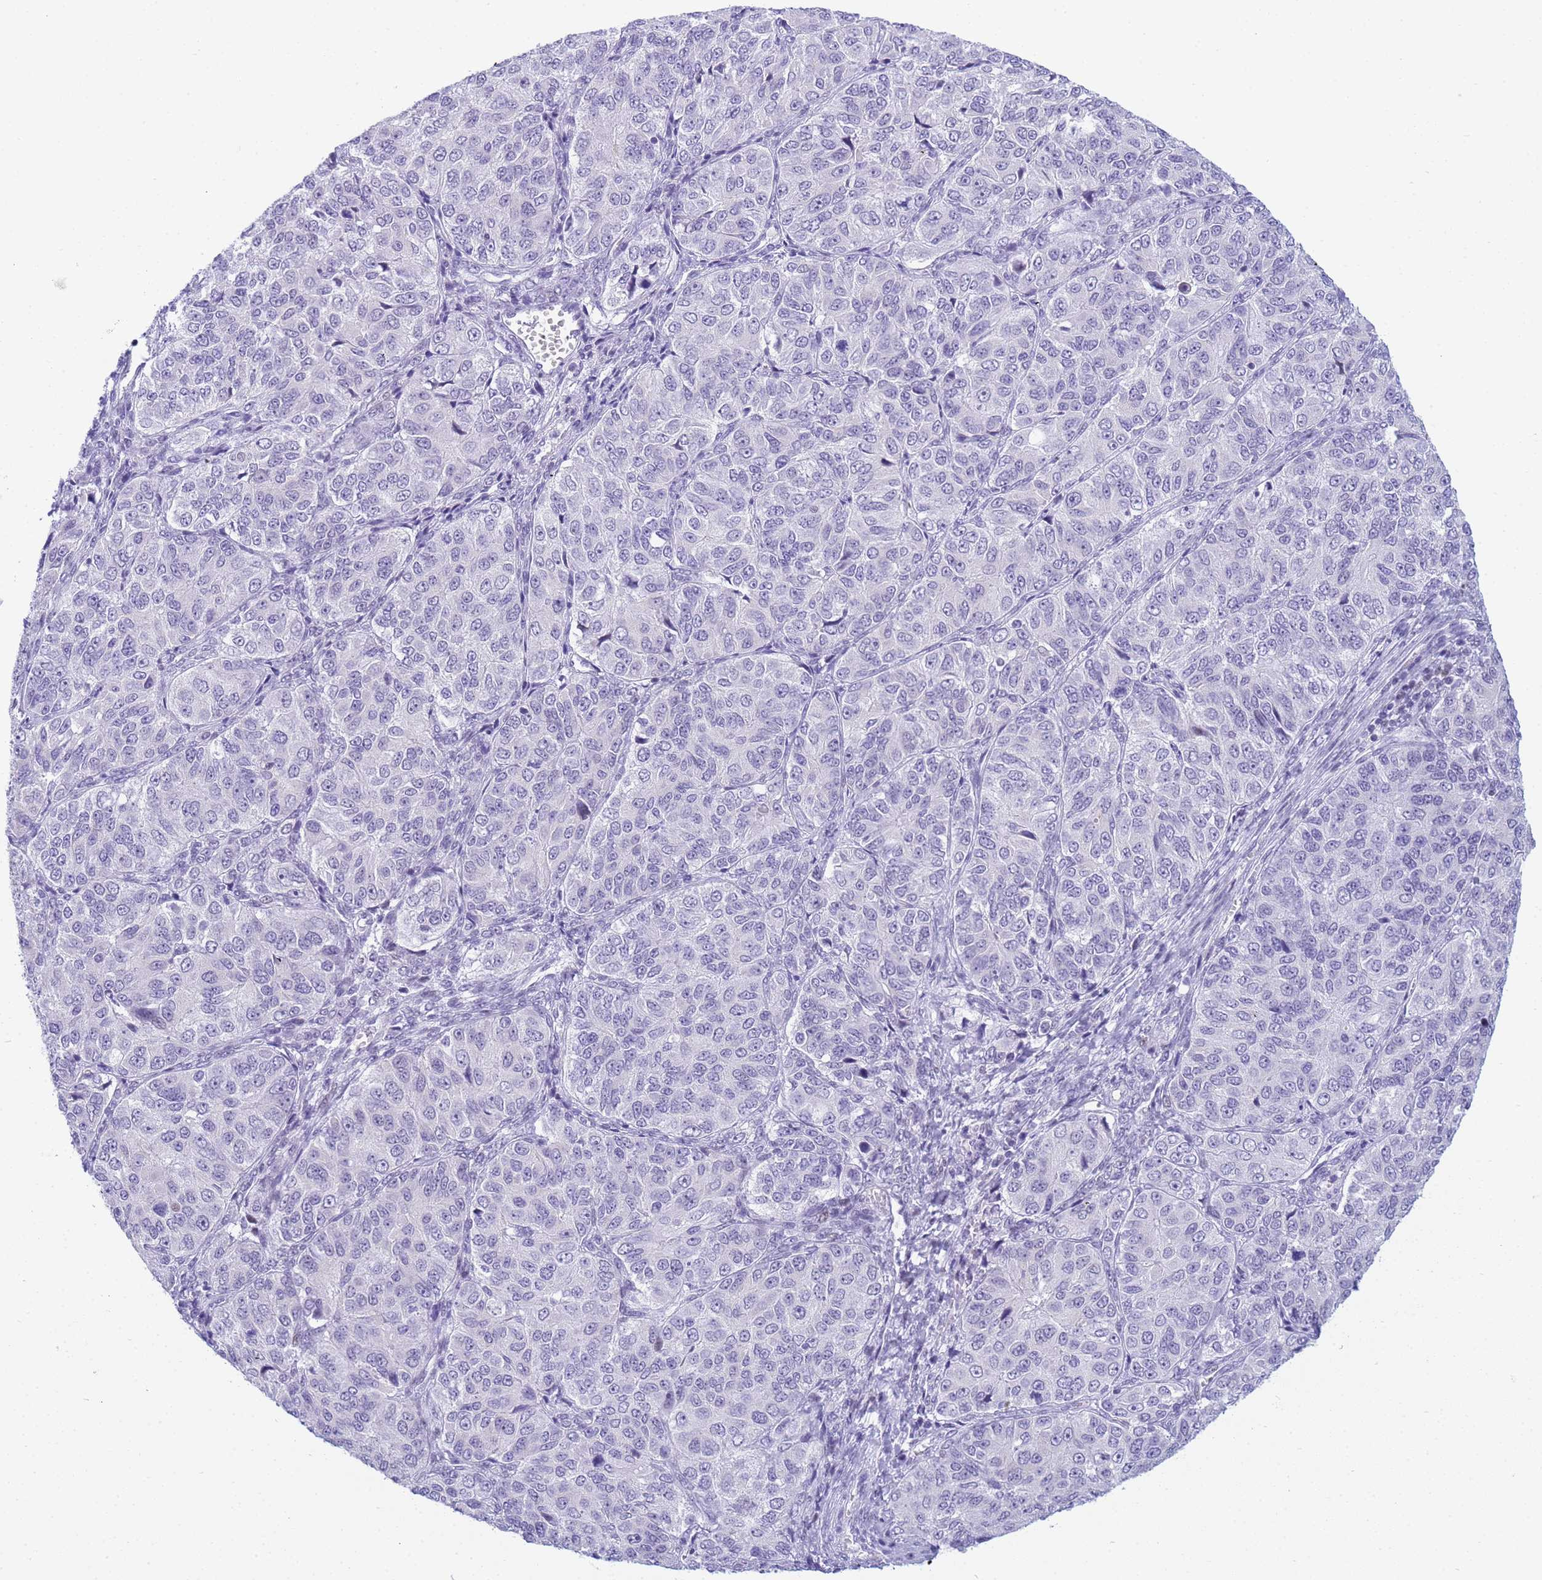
{"staining": {"intensity": "negative", "quantity": "none", "location": "none"}, "tissue": "ovarian cancer", "cell_type": "Tumor cells", "image_type": "cancer", "snomed": [{"axis": "morphology", "description": "Carcinoma, endometroid"}, {"axis": "topography", "description": "Ovary"}], "caption": "IHC of endometroid carcinoma (ovarian) exhibits no expression in tumor cells.", "gene": "SNX20", "patient": {"sex": "female", "age": 51}}